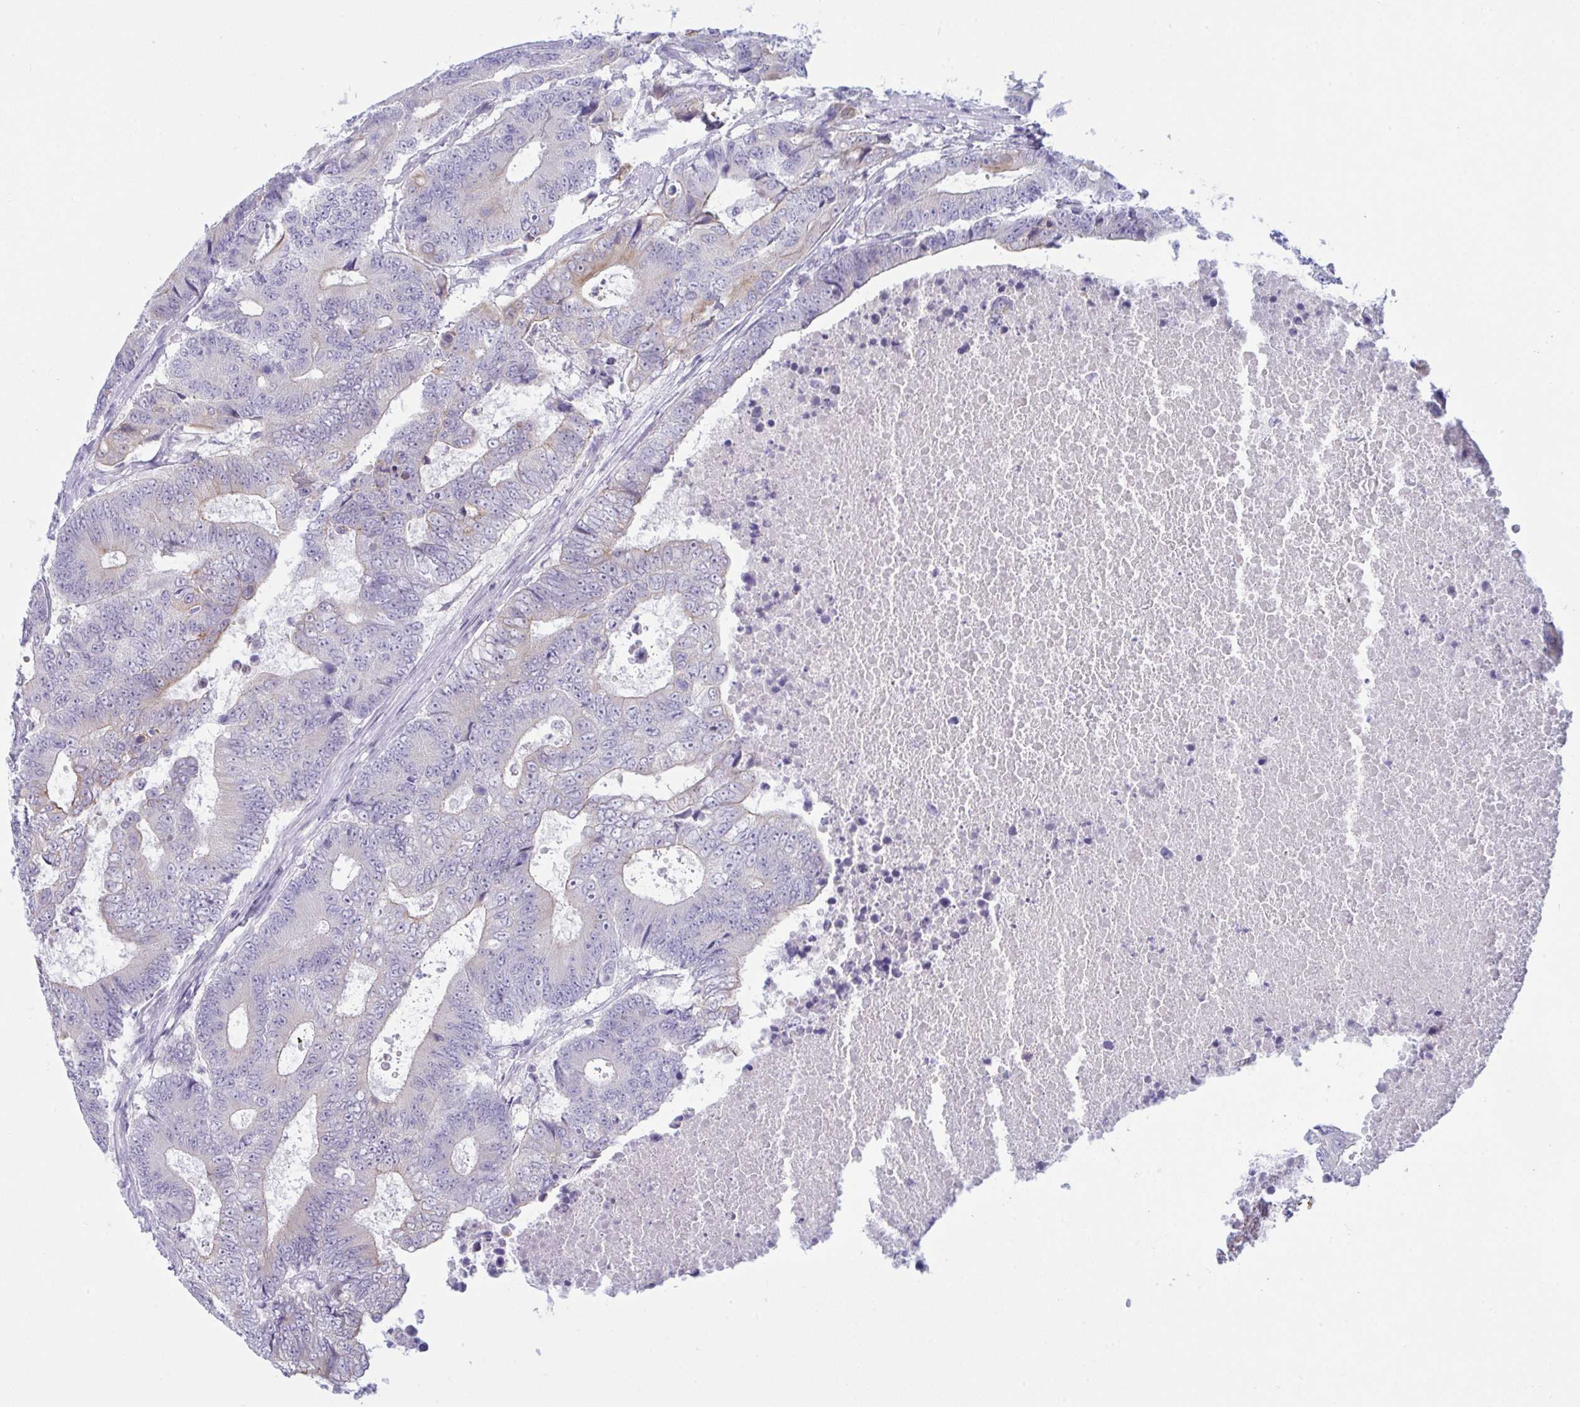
{"staining": {"intensity": "weak", "quantity": "<25%", "location": "cytoplasmic/membranous"}, "tissue": "colorectal cancer", "cell_type": "Tumor cells", "image_type": "cancer", "snomed": [{"axis": "morphology", "description": "Adenocarcinoma, NOS"}, {"axis": "topography", "description": "Colon"}], "caption": "Photomicrograph shows no significant protein expression in tumor cells of colorectal cancer.", "gene": "TENT5D", "patient": {"sex": "female", "age": 48}}